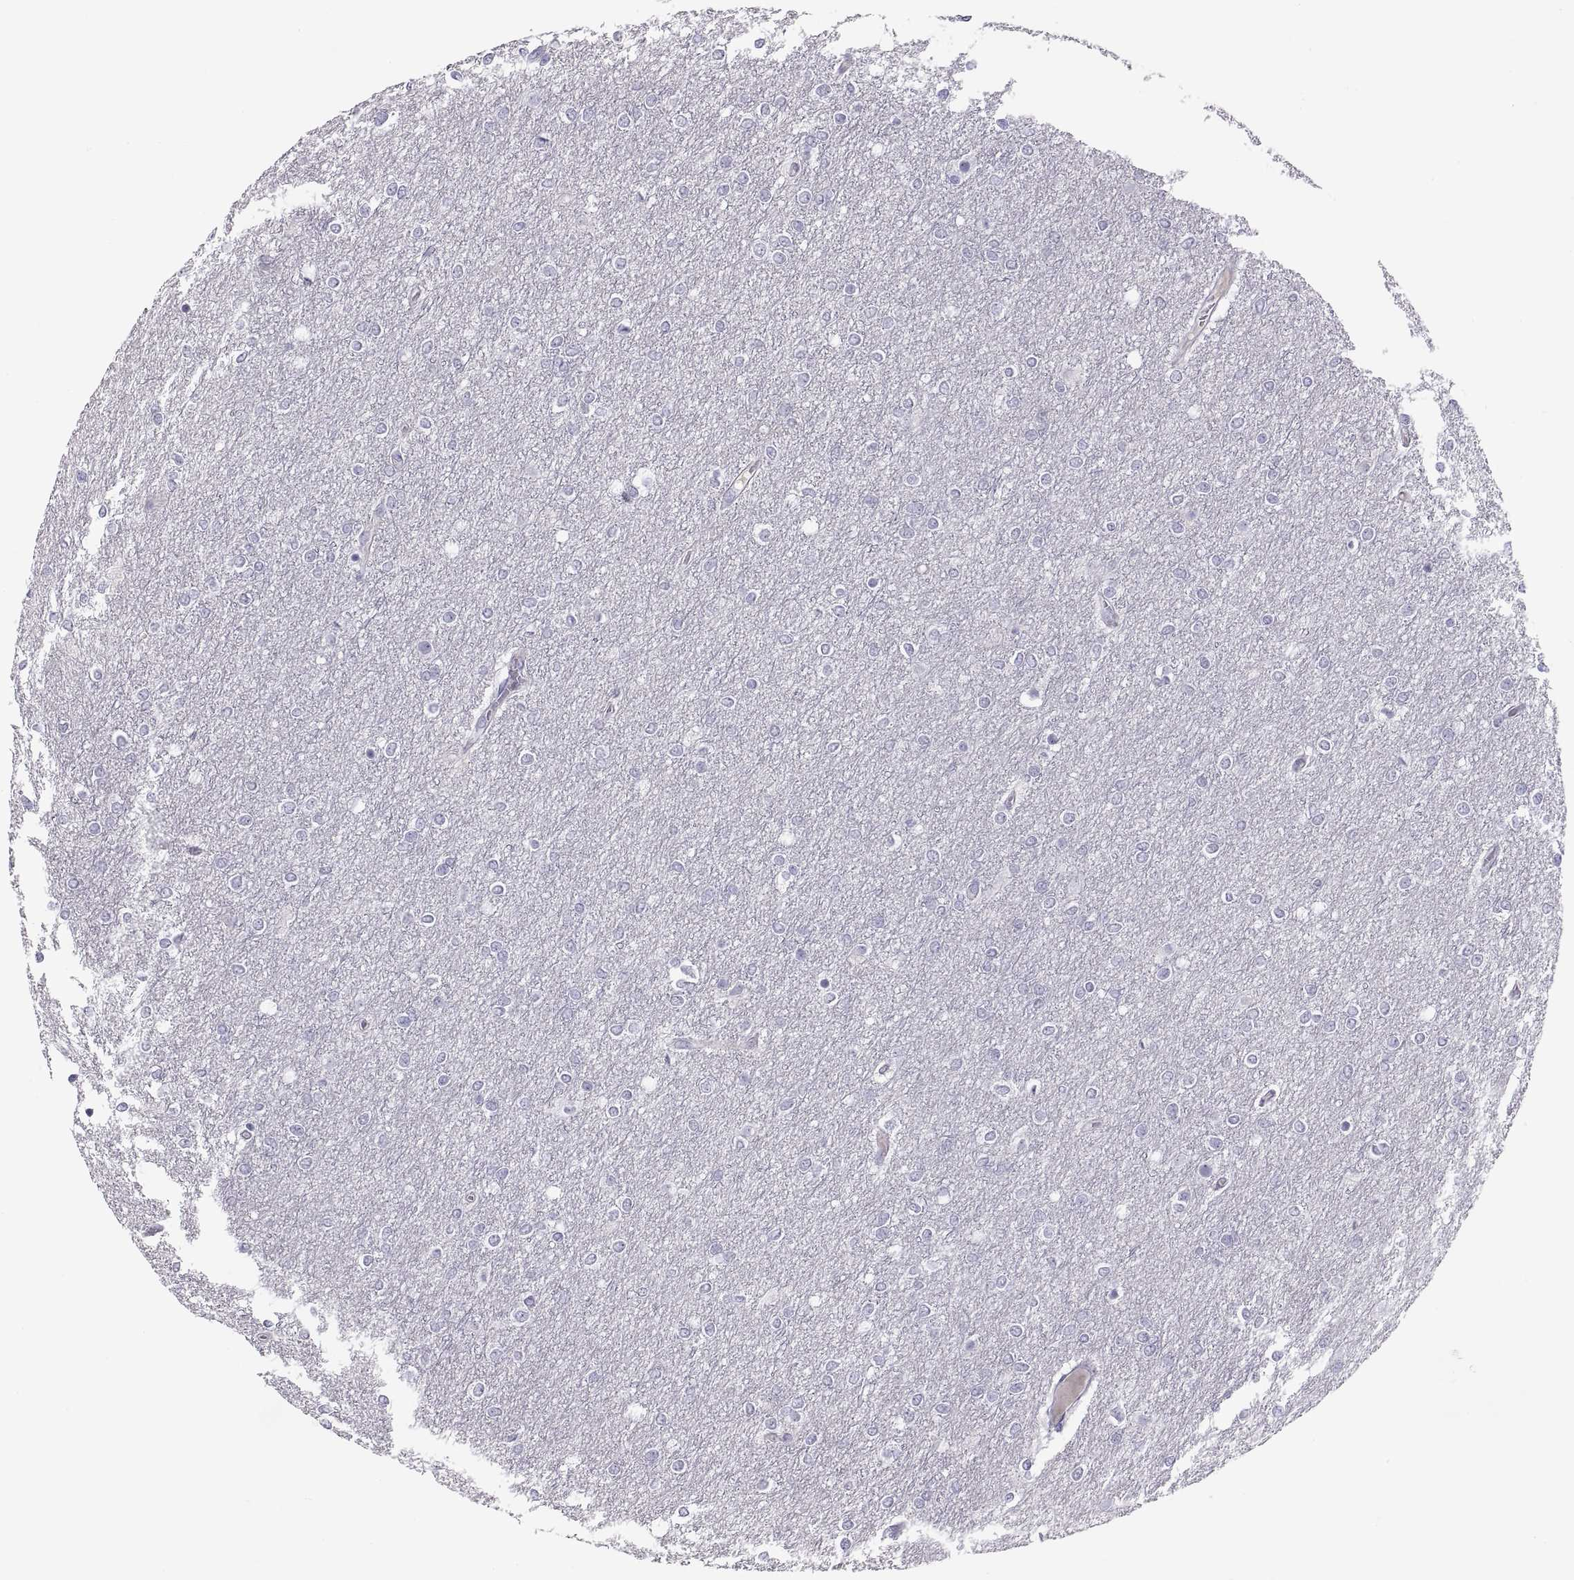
{"staining": {"intensity": "negative", "quantity": "none", "location": "none"}, "tissue": "glioma", "cell_type": "Tumor cells", "image_type": "cancer", "snomed": [{"axis": "morphology", "description": "Glioma, malignant, High grade"}, {"axis": "topography", "description": "Brain"}], "caption": "There is no significant expression in tumor cells of glioma. The staining is performed using DAB (3,3'-diaminobenzidine) brown chromogen with nuclei counter-stained in using hematoxylin.", "gene": "MAGEB2", "patient": {"sex": "female", "age": 61}}